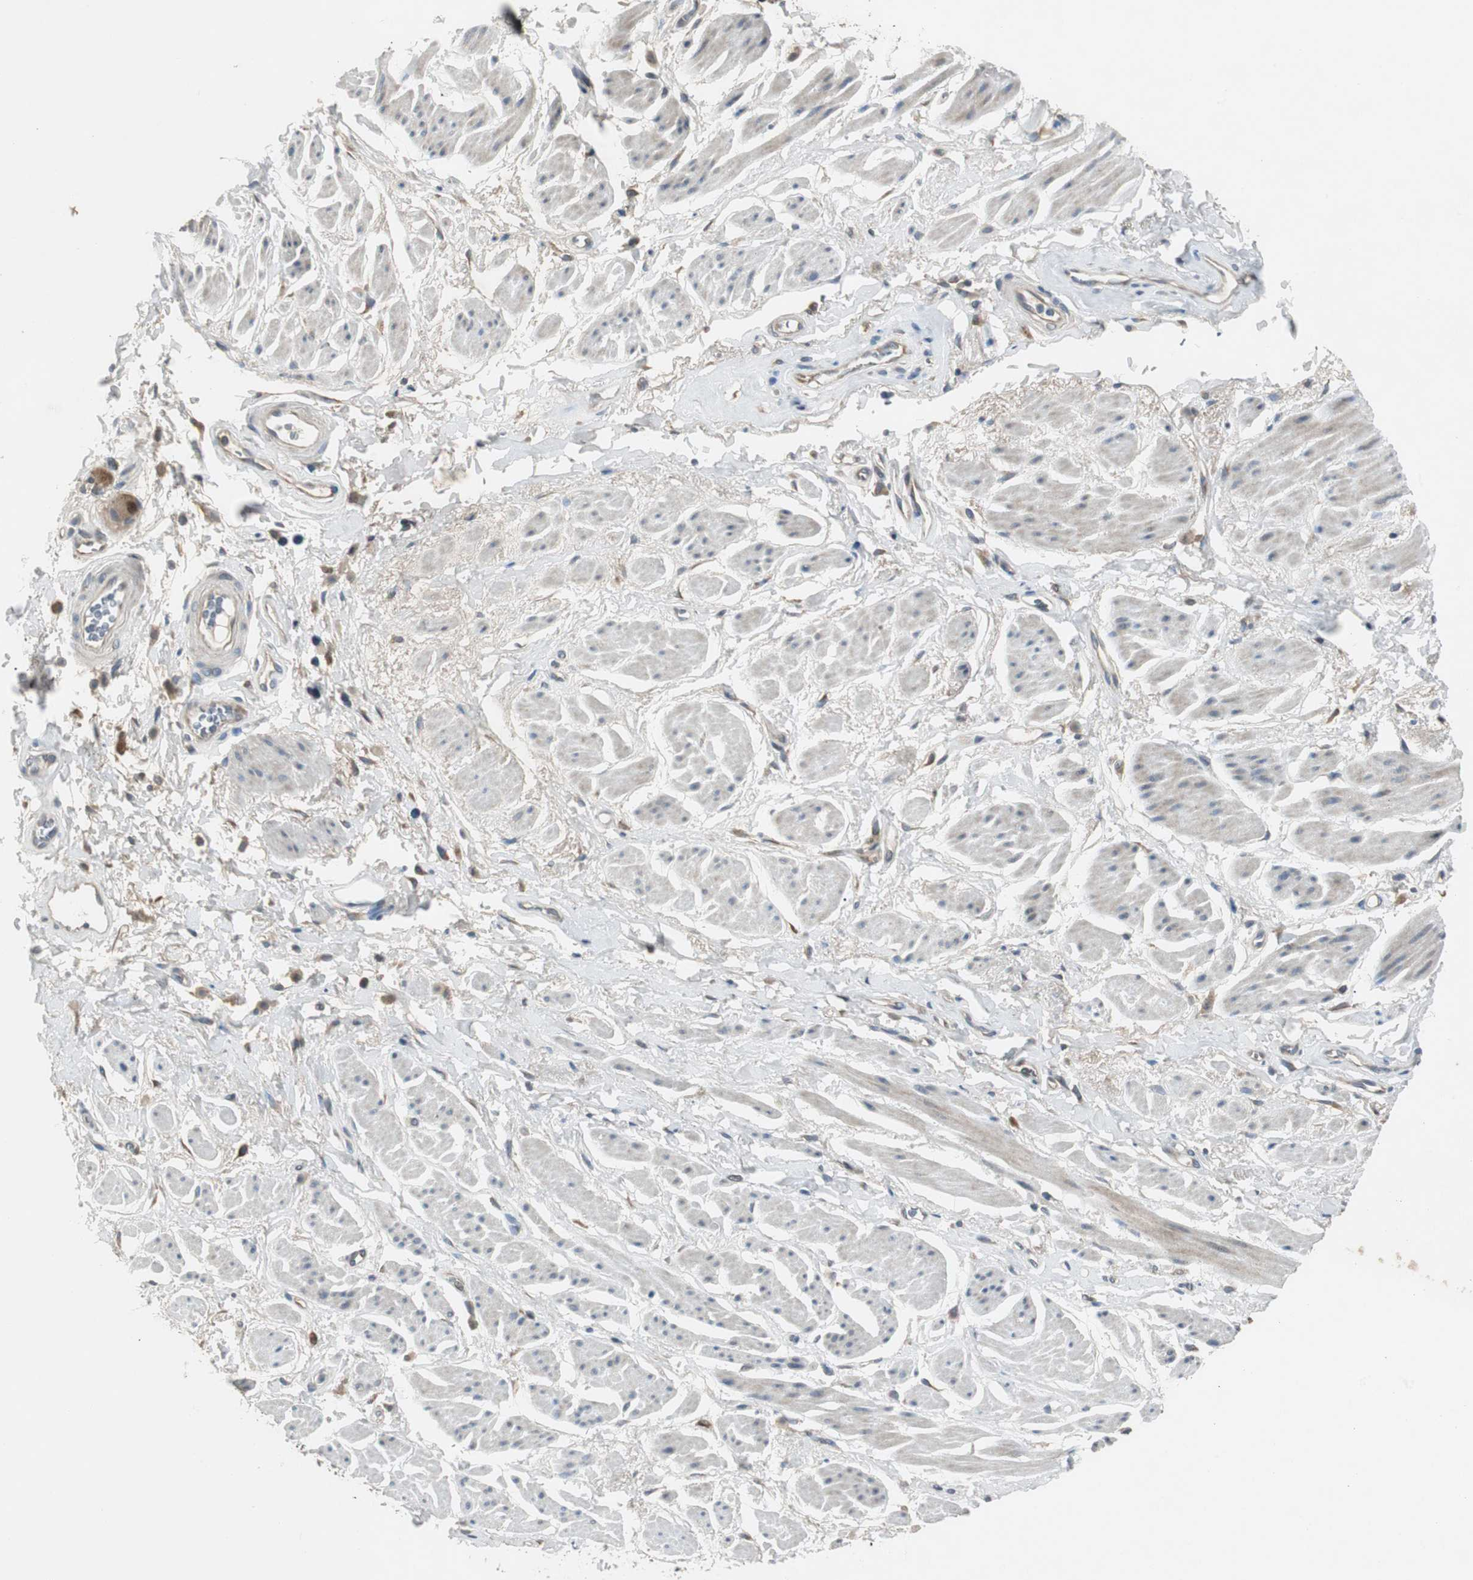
{"staining": {"intensity": "negative", "quantity": "none", "location": "none"}, "tissue": "adipose tissue", "cell_type": "Adipocytes", "image_type": "normal", "snomed": [{"axis": "morphology", "description": "Normal tissue, NOS"}, {"axis": "topography", "description": "Soft tissue"}, {"axis": "topography", "description": "Peripheral nerve tissue"}], "caption": "Immunohistochemistry (IHC) micrograph of benign adipose tissue stained for a protein (brown), which displays no staining in adipocytes.", "gene": "MYT1", "patient": {"sex": "female", "age": 71}}